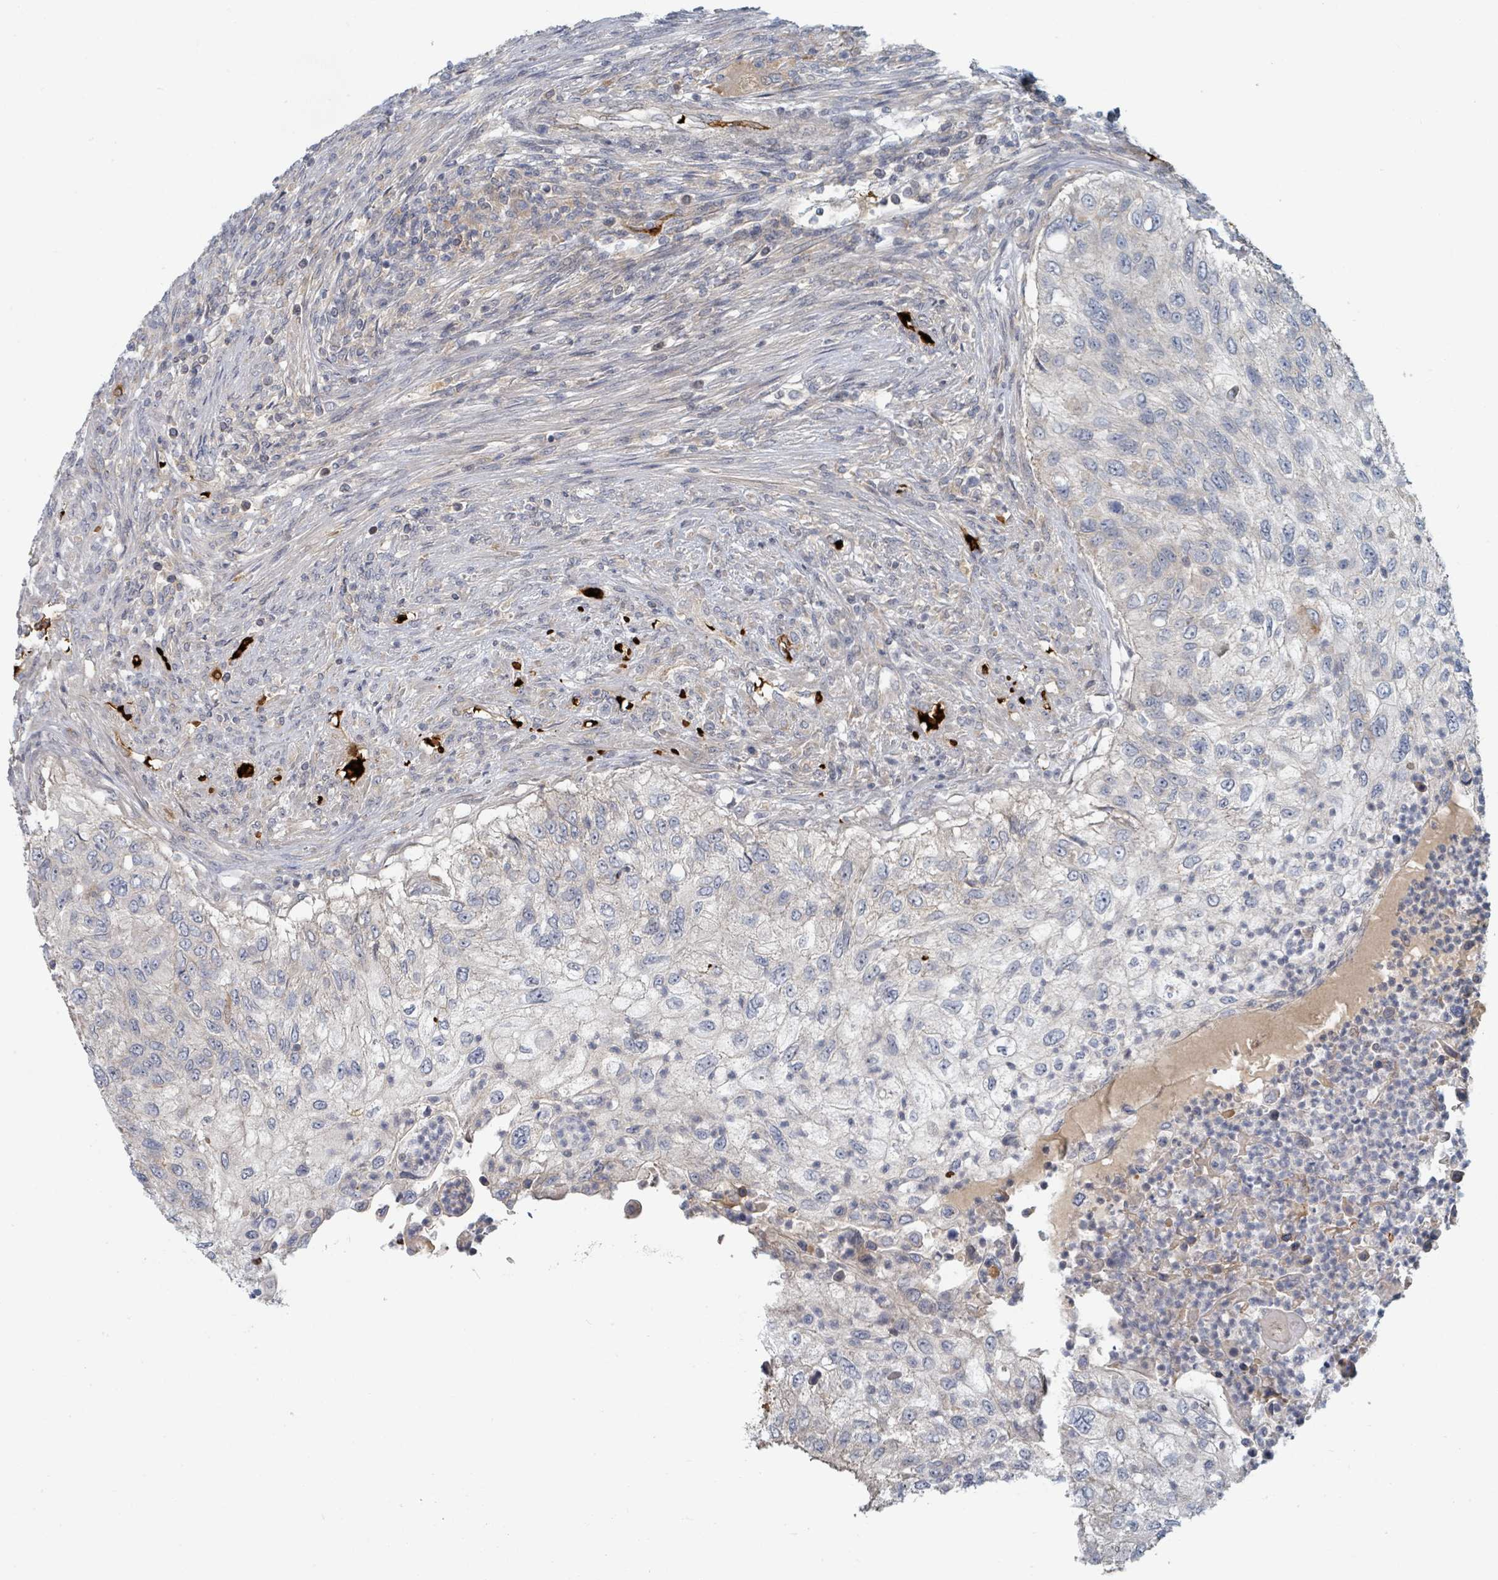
{"staining": {"intensity": "negative", "quantity": "none", "location": "none"}, "tissue": "urothelial cancer", "cell_type": "Tumor cells", "image_type": "cancer", "snomed": [{"axis": "morphology", "description": "Urothelial carcinoma, High grade"}, {"axis": "topography", "description": "Urinary bladder"}], "caption": "An immunohistochemistry (IHC) micrograph of urothelial carcinoma (high-grade) is shown. There is no staining in tumor cells of urothelial carcinoma (high-grade).", "gene": "TRPC4AP", "patient": {"sex": "female", "age": 60}}